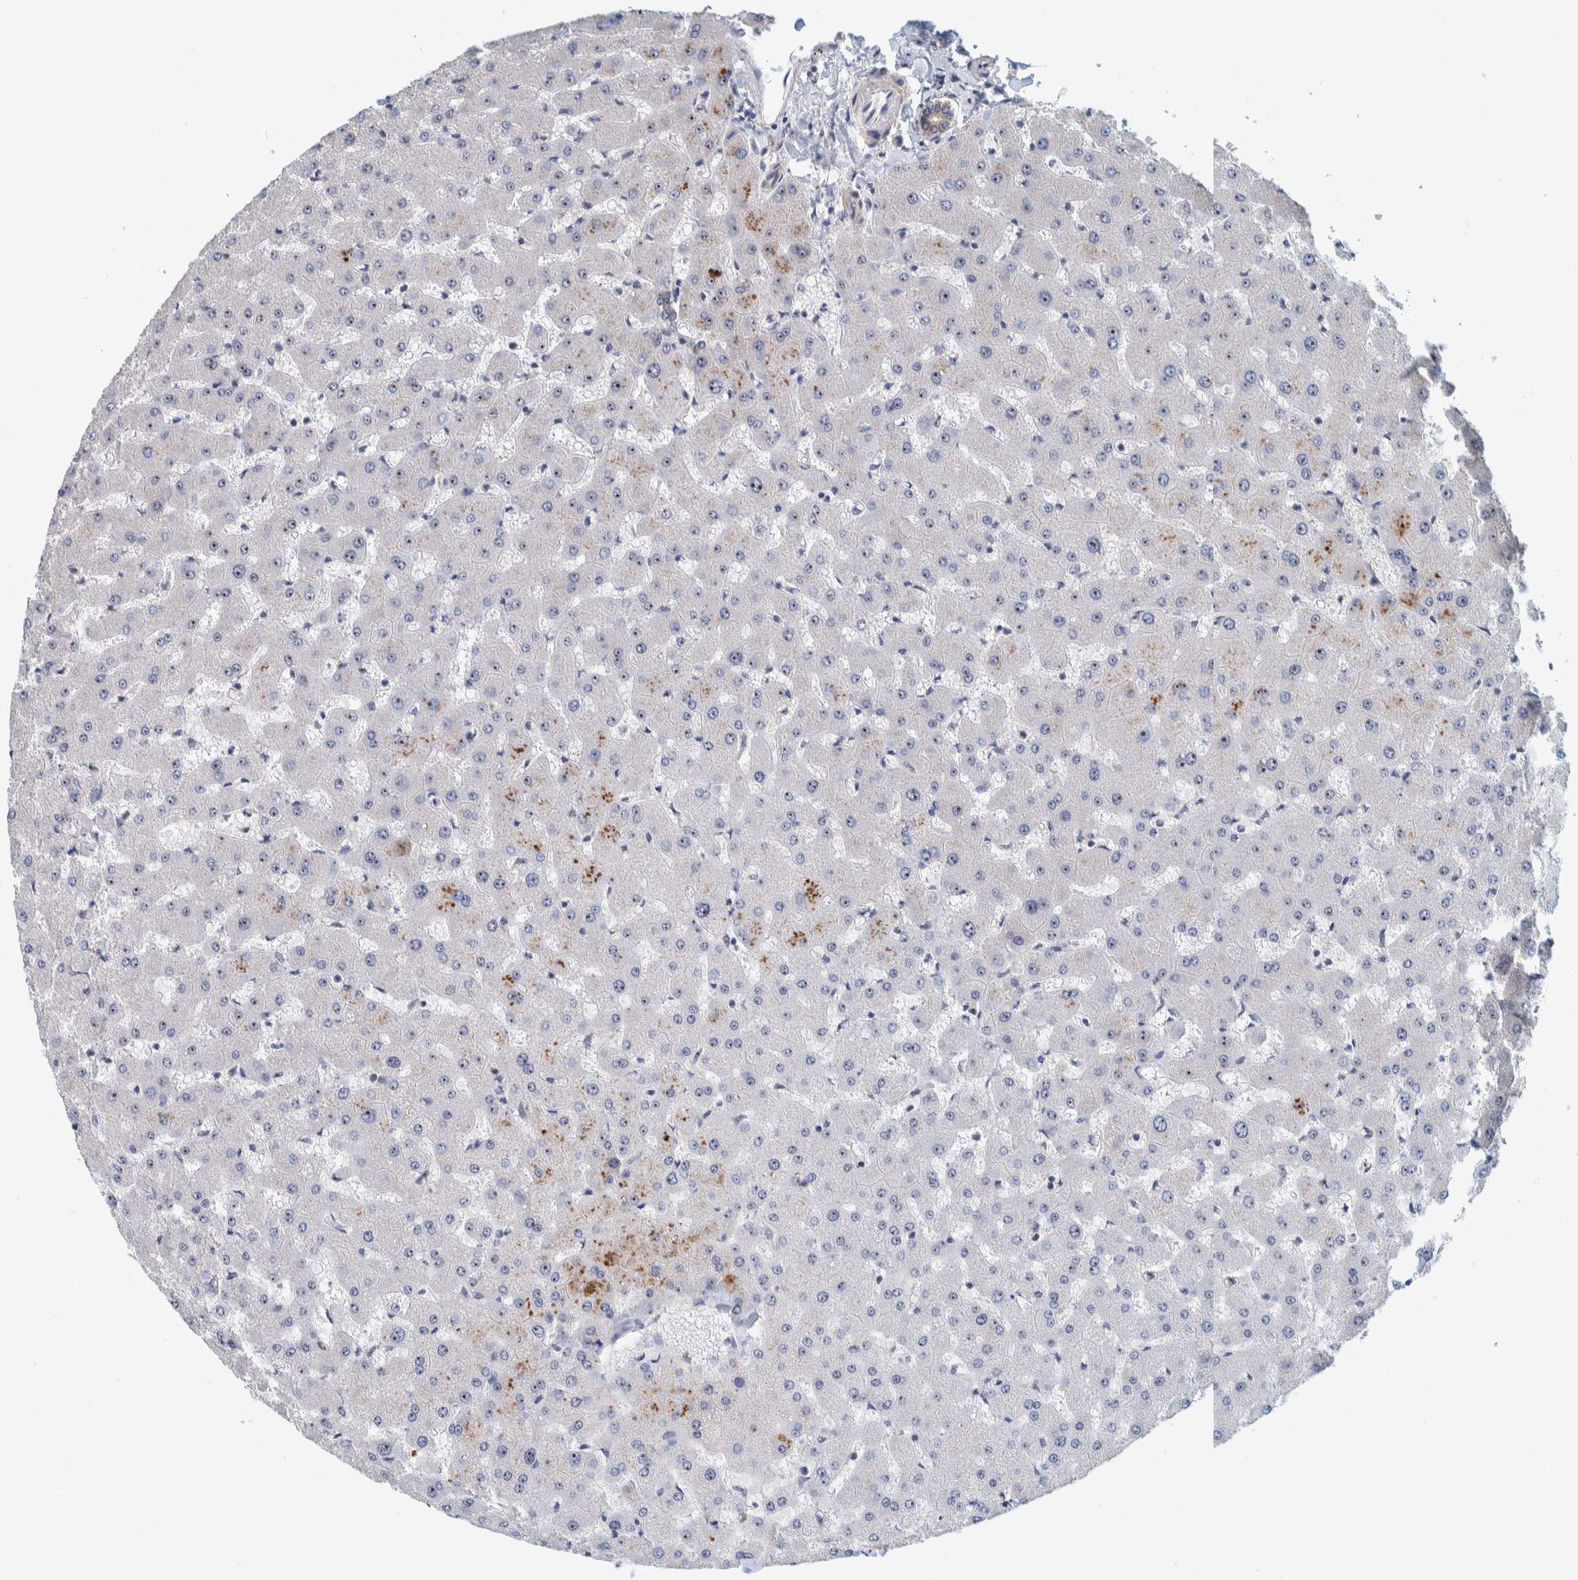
{"staining": {"intensity": "negative", "quantity": "none", "location": "none"}, "tissue": "liver", "cell_type": "Cholangiocytes", "image_type": "normal", "snomed": [{"axis": "morphology", "description": "Normal tissue, NOS"}, {"axis": "topography", "description": "Liver"}], "caption": "Benign liver was stained to show a protein in brown. There is no significant staining in cholangiocytes.", "gene": "NOL11", "patient": {"sex": "female", "age": 63}}